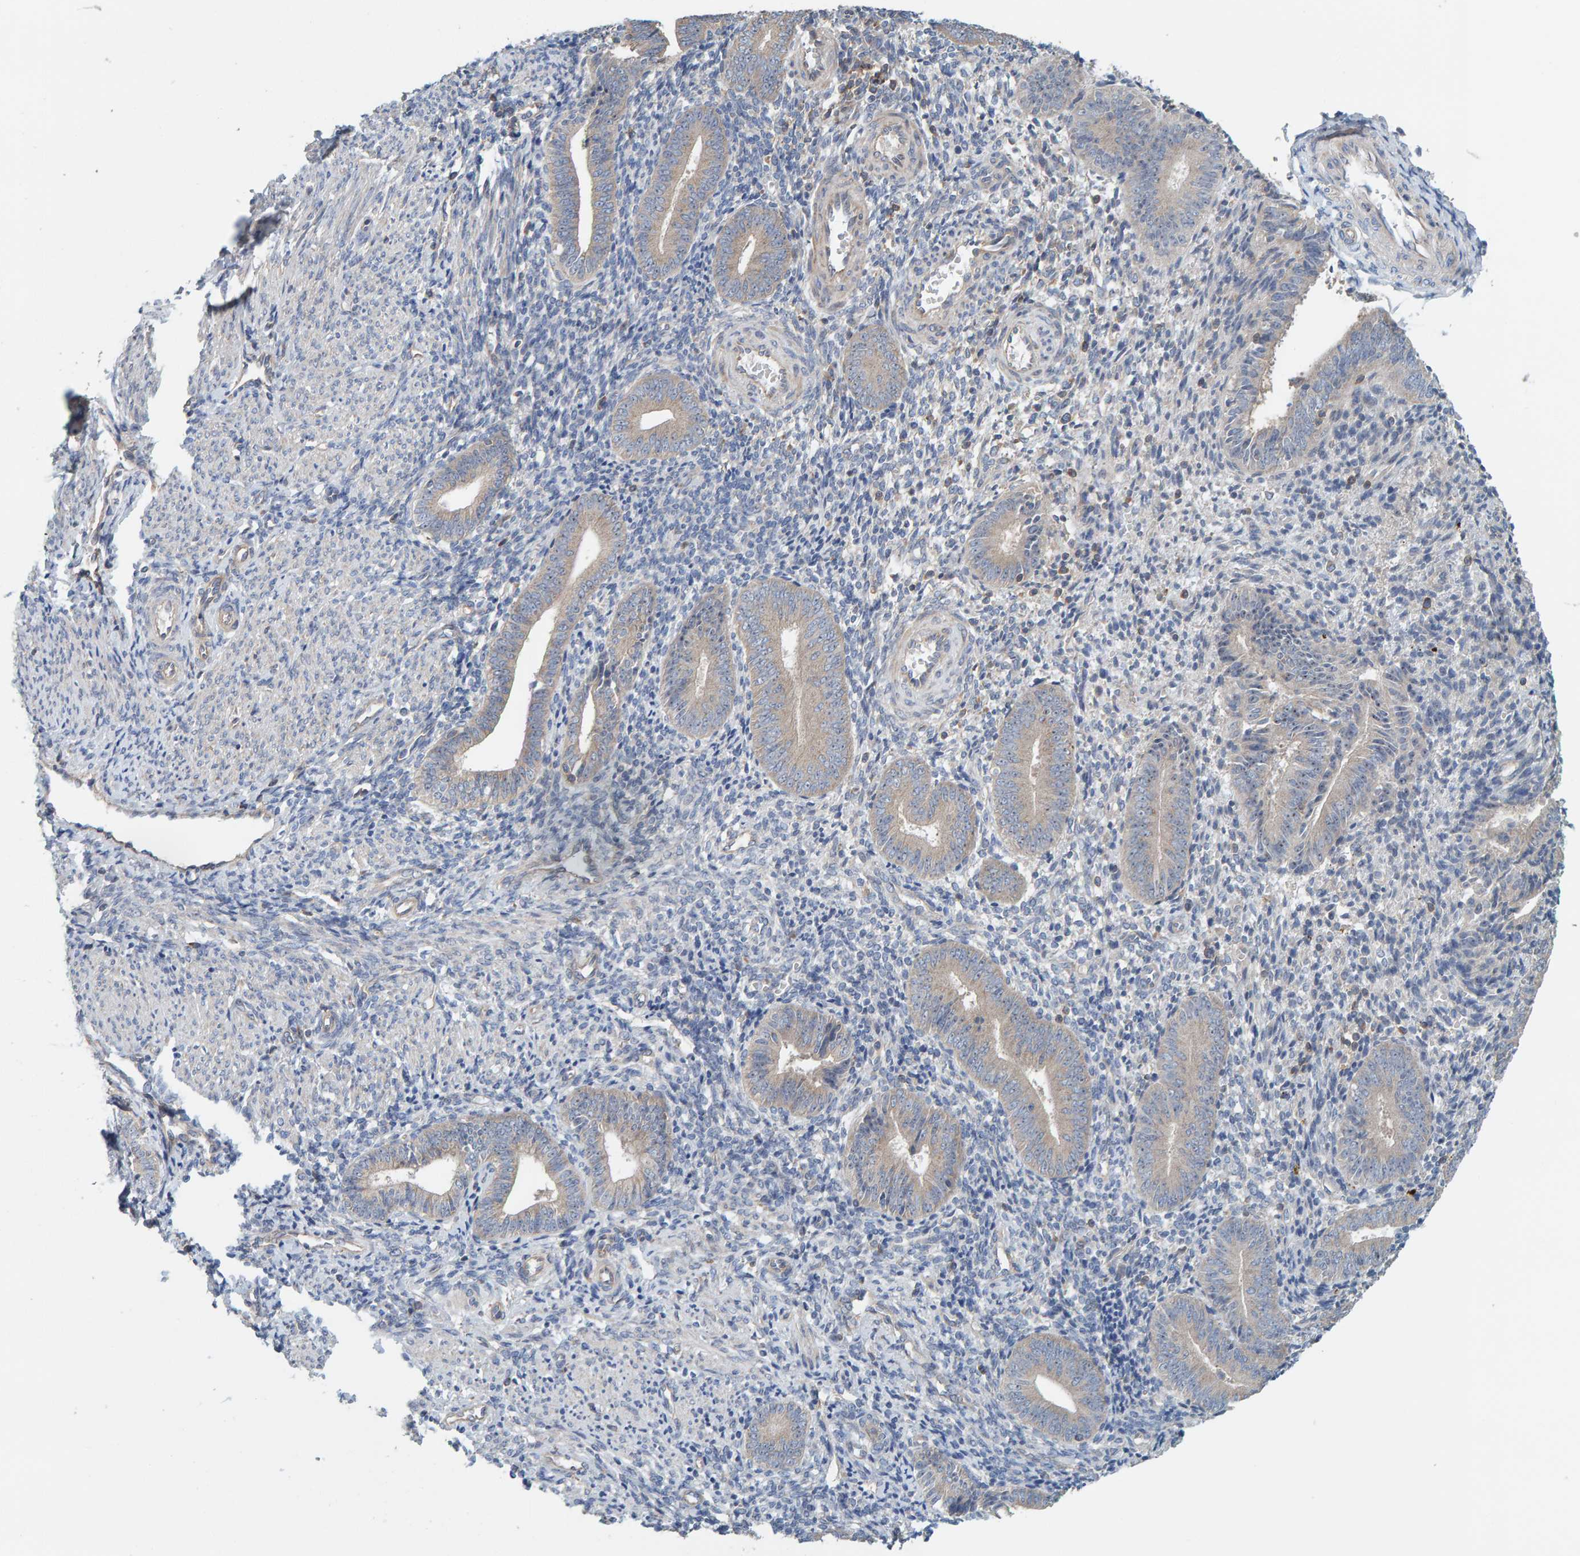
{"staining": {"intensity": "negative", "quantity": "none", "location": "none"}, "tissue": "endometrium", "cell_type": "Cells in endometrial stroma", "image_type": "normal", "snomed": [{"axis": "morphology", "description": "Normal tissue, NOS"}, {"axis": "topography", "description": "Uterus"}, {"axis": "topography", "description": "Endometrium"}], "caption": "DAB immunohistochemical staining of normal human endometrium displays no significant positivity in cells in endometrial stroma.", "gene": "CCM2", "patient": {"sex": "female", "age": 33}}